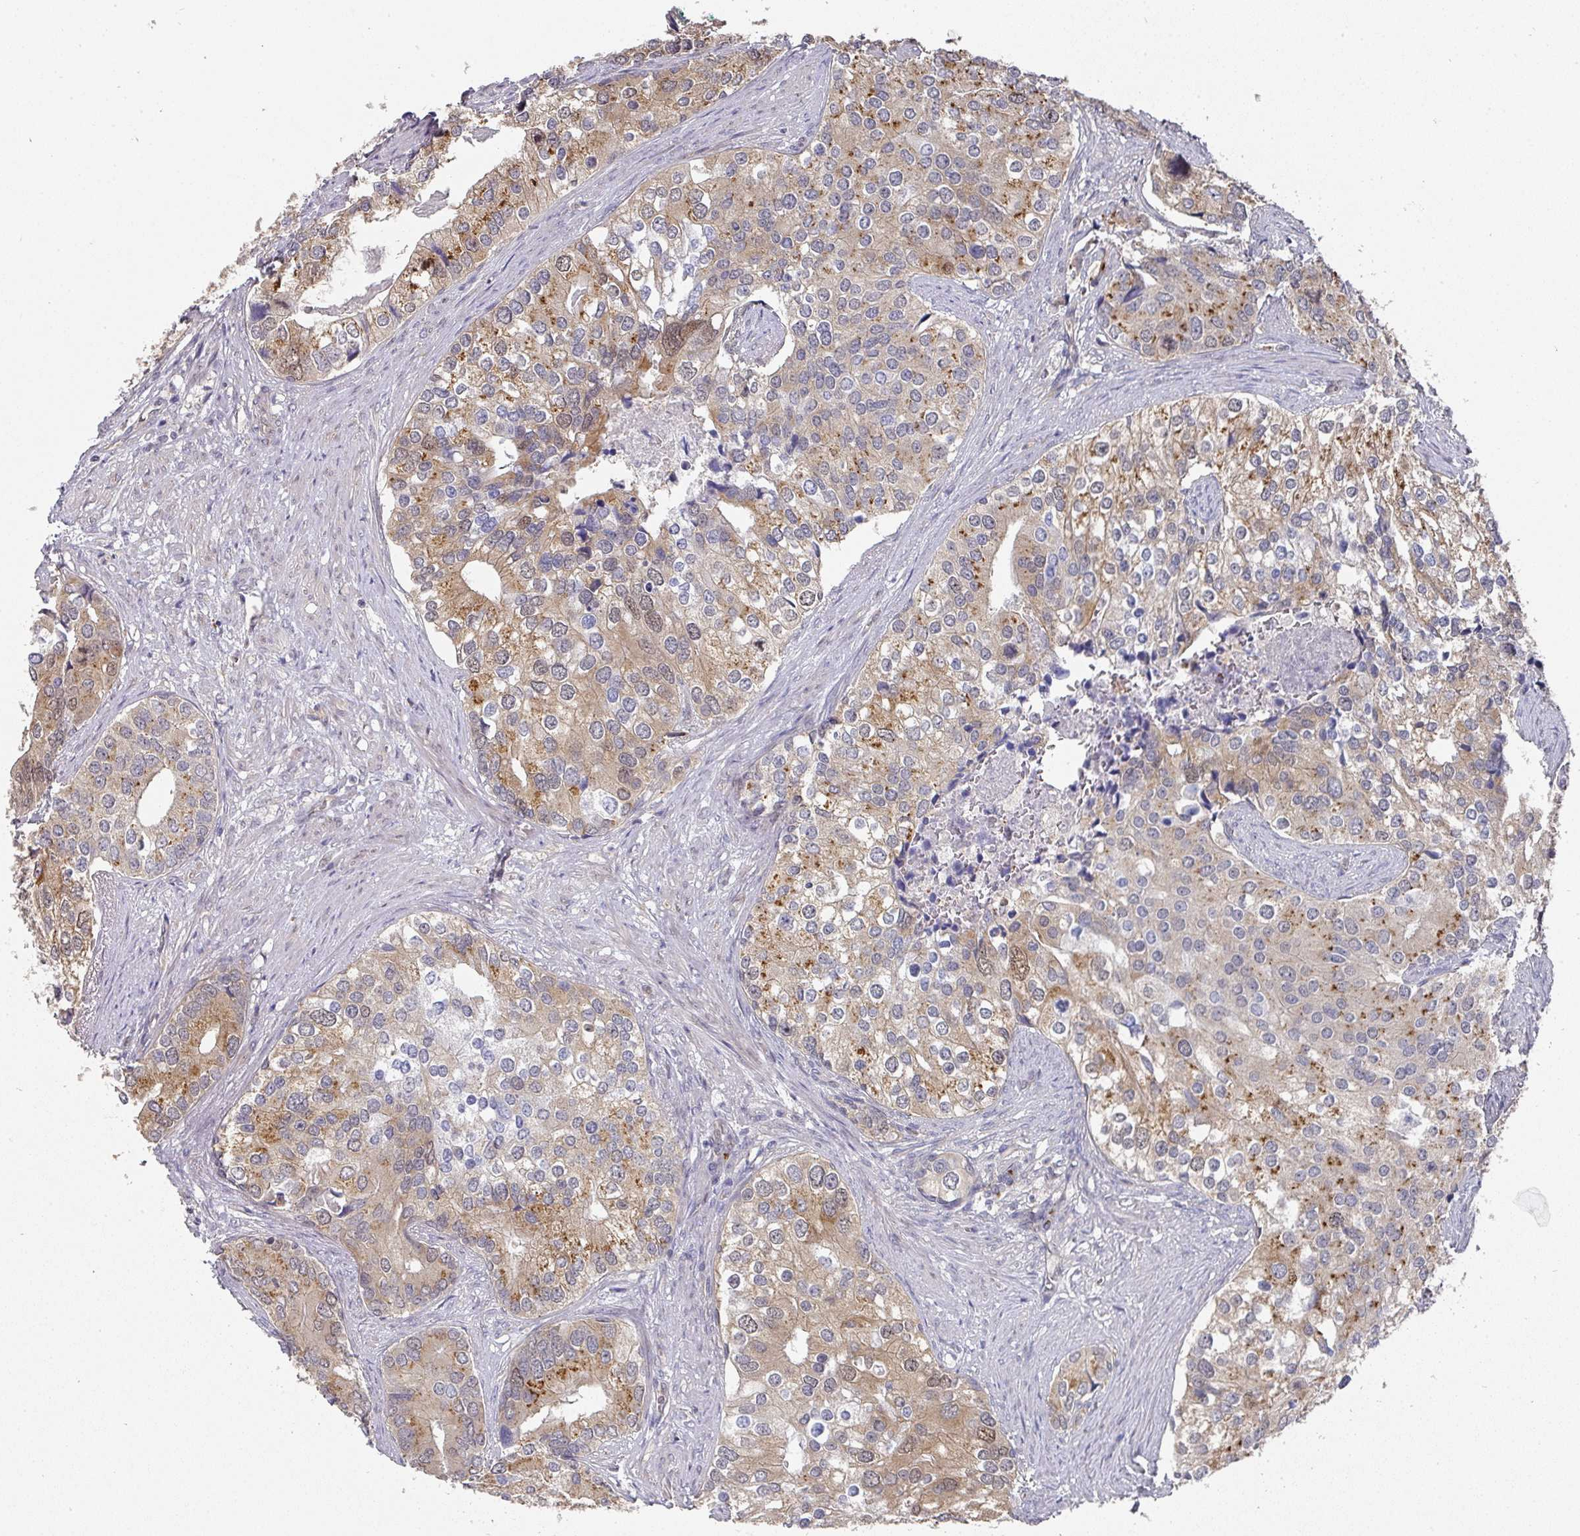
{"staining": {"intensity": "moderate", "quantity": "25%-75%", "location": "cytoplasmic/membranous"}, "tissue": "prostate cancer", "cell_type": "Tumor cells", "image_type": "cancer", "snomed": [{"axis": "morphology", "description": "Adenocarcinoma, High grade"}, {"axis": "topography", "description": "Prostate"}], "caption": "Immunohistochemical staining of prostate cancer (high-grade adenocarcinoma) shows medium levels of moderate cytoplasmic/membranous protein expression in about 25%-75% of tumor cells. (brown staining indicates protein expression, while blue staining denotes nuclei).", "gene": "C18orf25", "patient": {"sex": "male", "age": 62}}